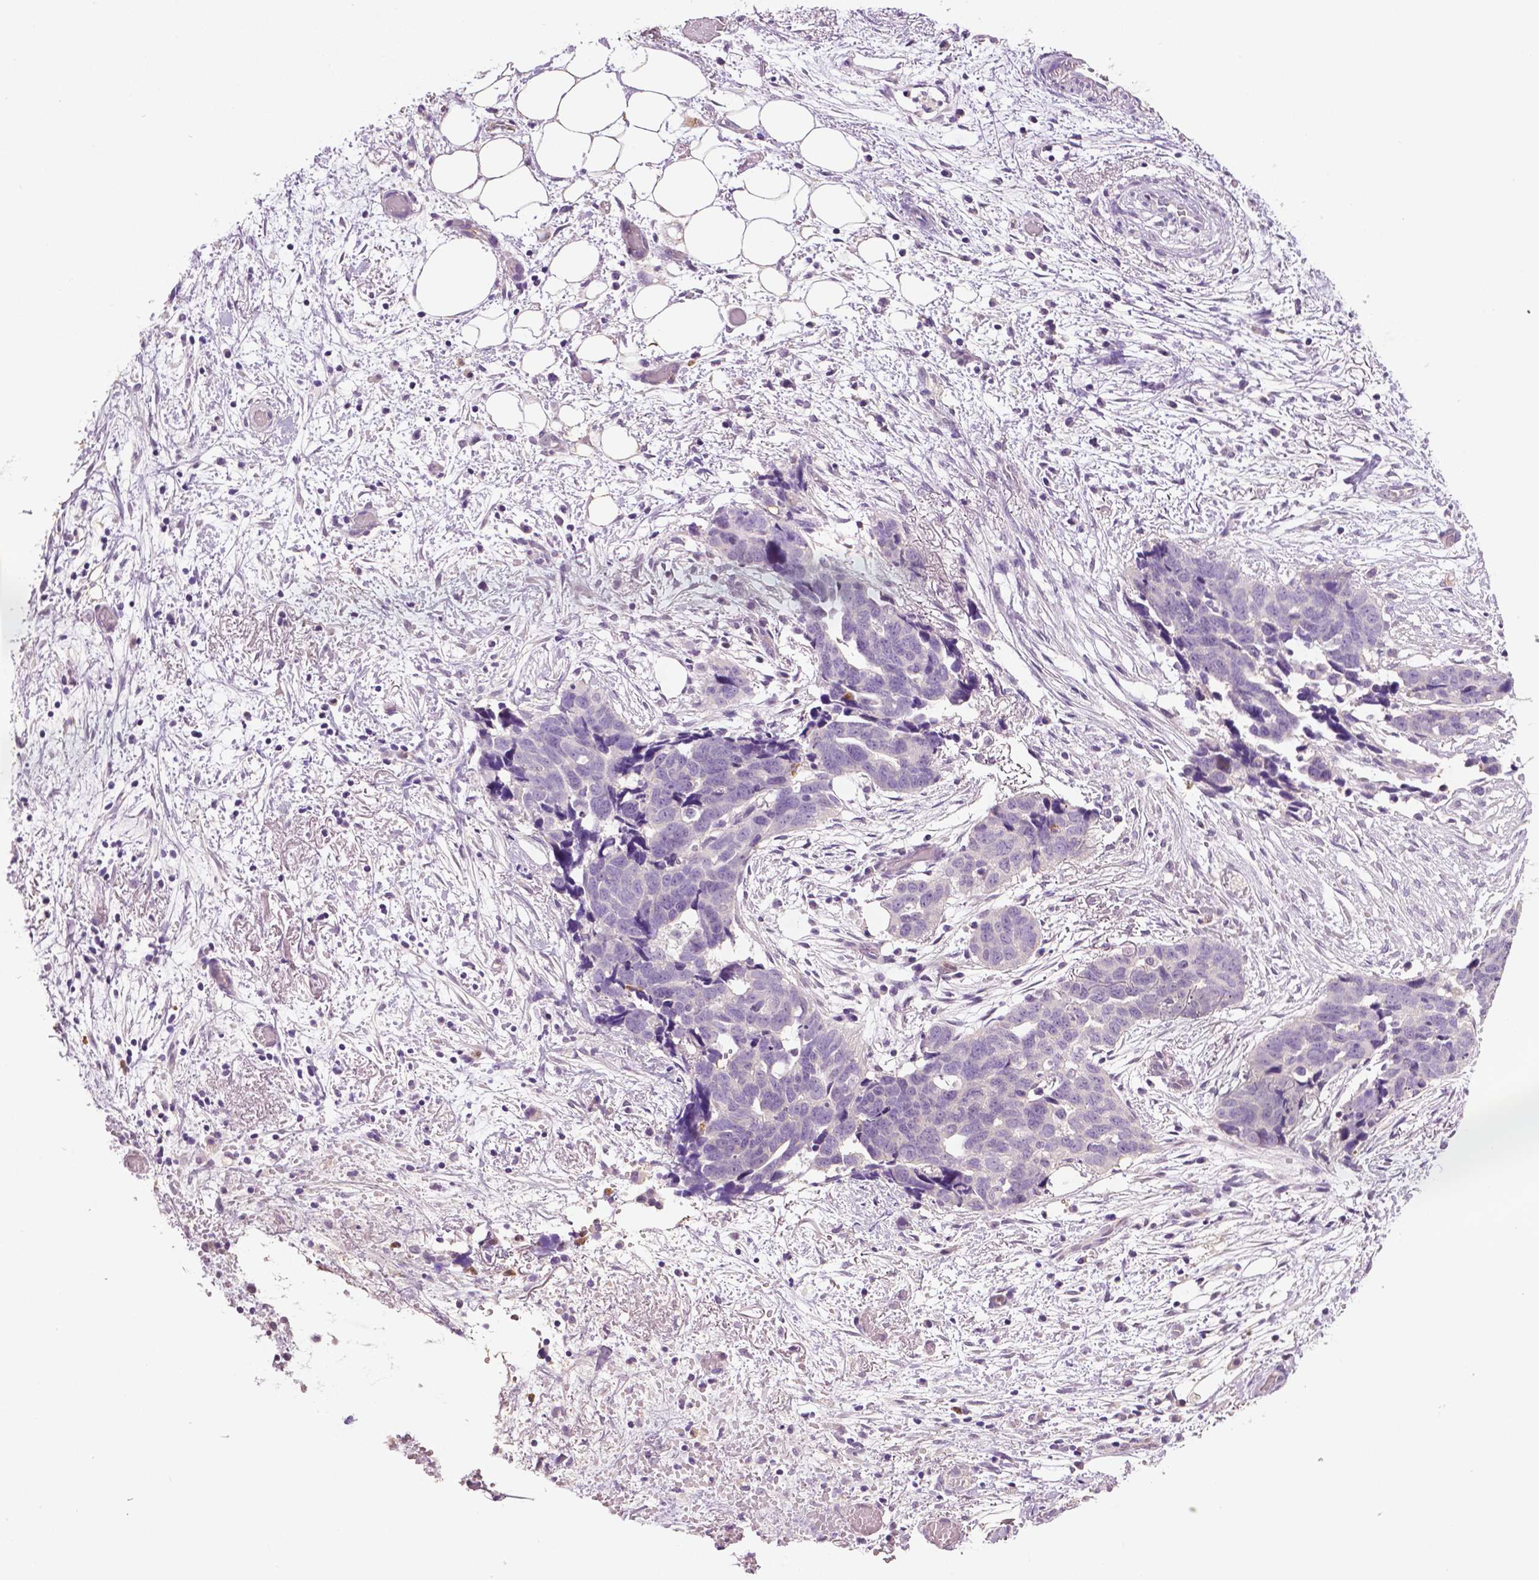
{"staining": {"intensity": "negative", "quantity": "none", "location": "none"}, "tissue": "ovarian cancer", "cell_type": "Tumor cells", "image_type": "cancer", "snomed": [{"axis": "morphology", "description": "Cystadenocarcinoma, serous, NOS"}, {"axis": "topography", "description": "Ovary"}], "caption": "DAB immunohistochemical staining of ovarian serous cystadenocarcinoma demonstrates no significant positivity in tumor cells.", "gene": "PTPN5", "patient": {"sex": "female", "age": 69}}